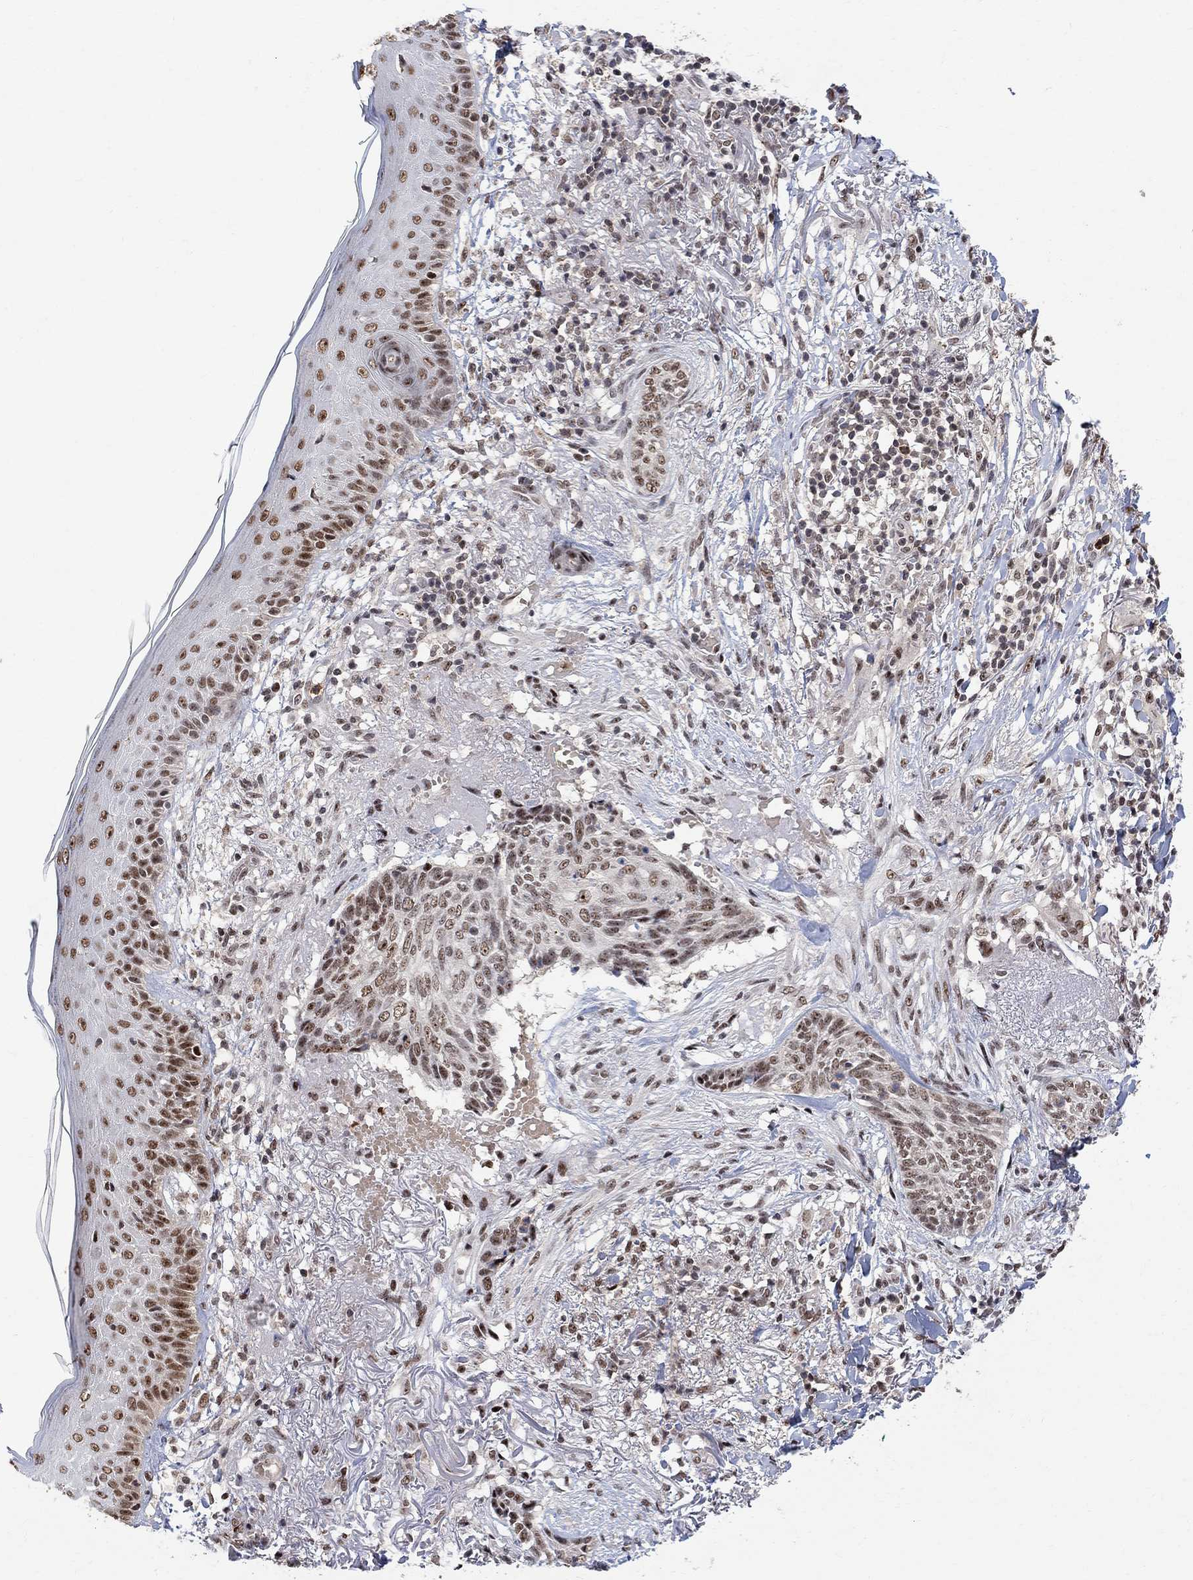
{"staining": {"intensity": "weak", "quantity": ">75%", "location": "nuclear"}, "tissue": "skin cancer", "cell_type": "Tumor cells", "image_type": "cancer", "snomed": [{"axis": "morphology", "description": "Normal tissue, NOS"}, {"axis": "morphology", "description": "Basal cell carcinoma"}, {"axis": "topography", "description": "Skin"}], "caption": "Immunohistochemical staining of human skin basal cell carcinoma displays low levels of weak nuclear staining in about >75% of tumor cells.", "gene": "E4F1", "patient": {"sex": "male", "age": 84}}